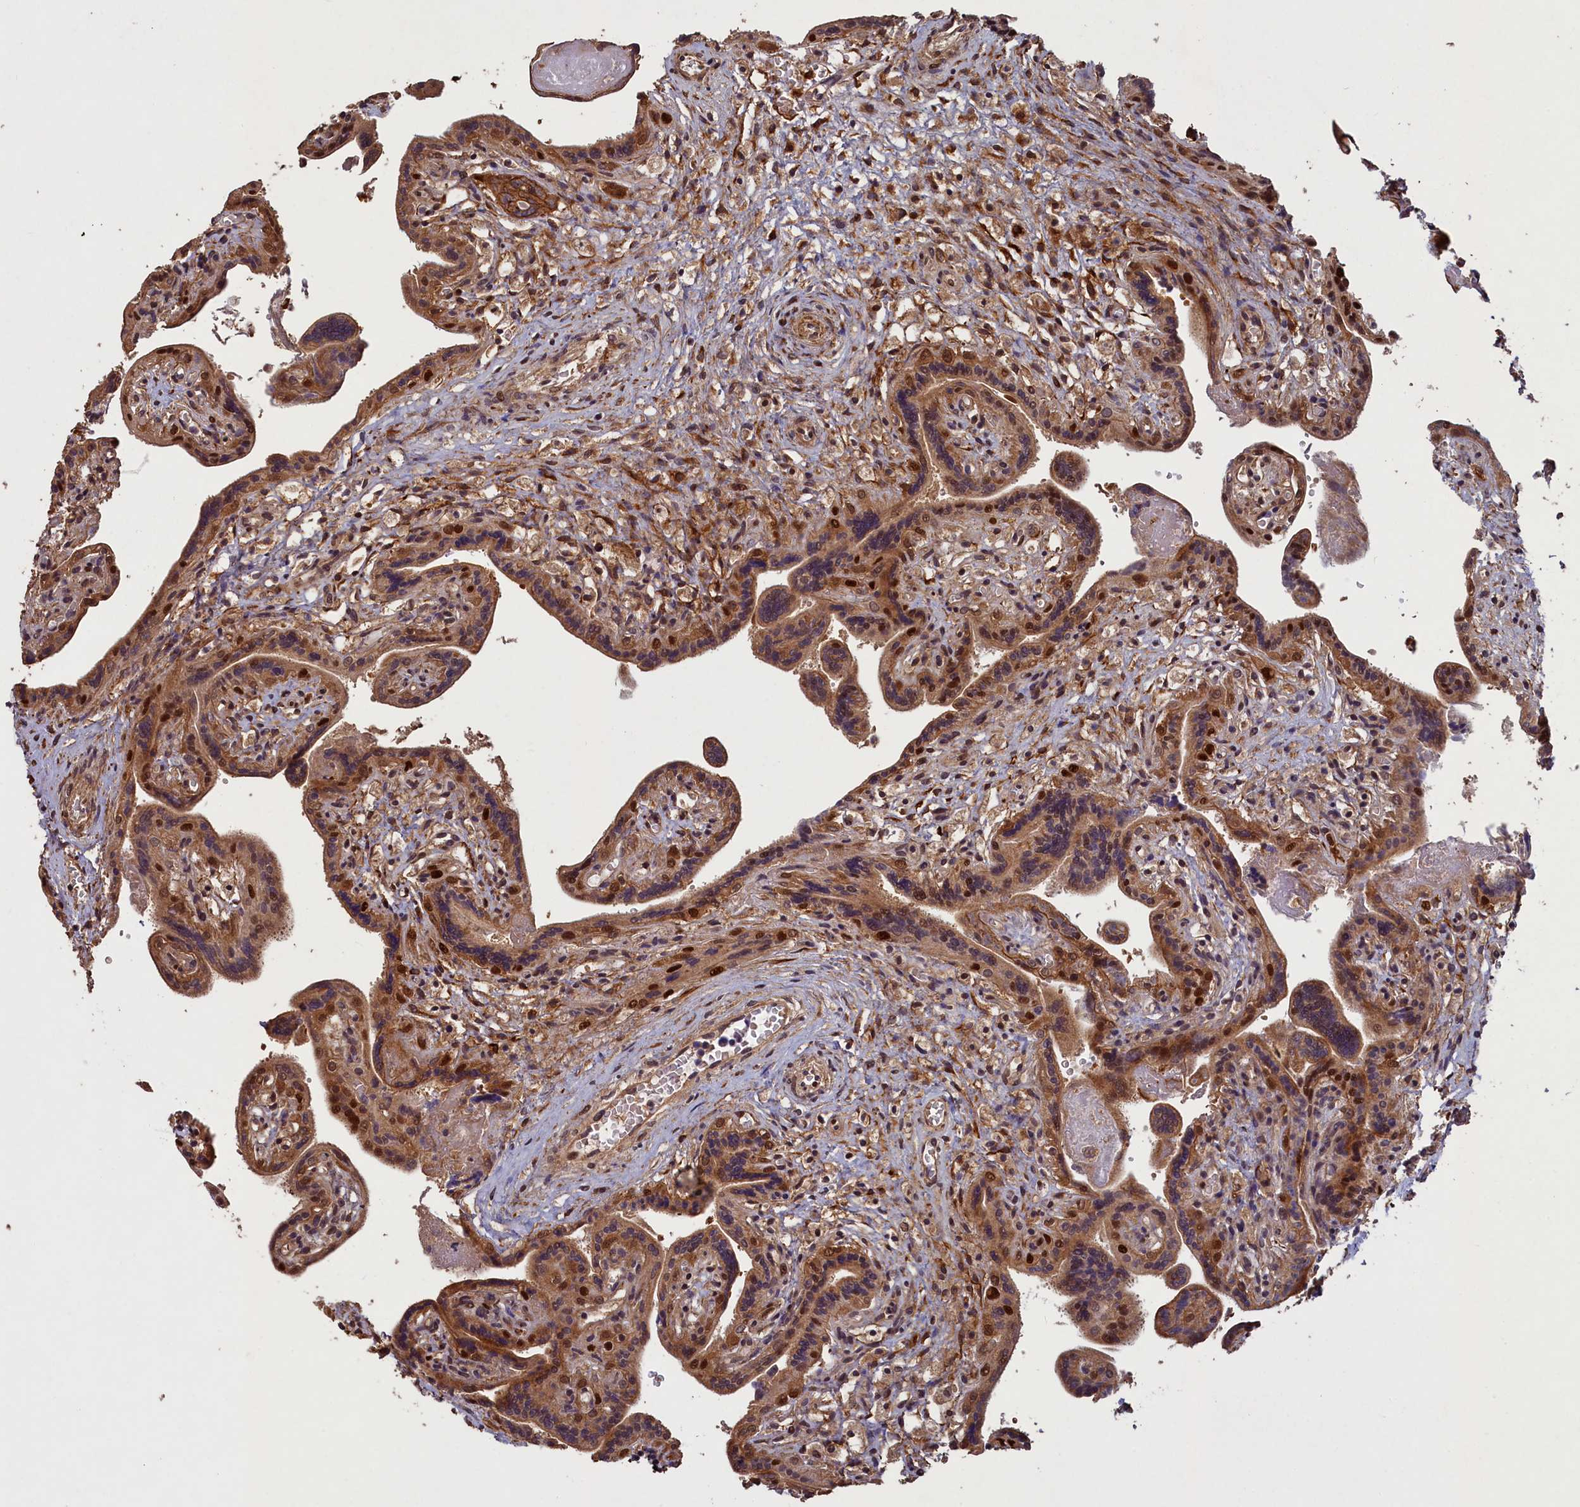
{"staining": {"intensity": "strong", "quantity": ">75%", "location": "cytoplasmic/membranous,nuclear"}, "tissue": "placenta", "cell_type": "Trophoblastic cells", "image_type": "normal", "snomed": [{"axis": "morphology", "description": "Normal tissue, NOS"}, {"axis": "topography", "description": "Placenta"}], "caption": "DAB immunohistochemical staining of benign human placenta exhibits strong cytoplasmic/membranous,nuclear protein positivity in approximately >75% of trophoblastic cells. The protein of interest is stained brown, and the nuclei are stained in blue (DAB (3,3'-diaminobenzidine) IHC with brightfield microscopy, high magnification).", "gene": "NAE1", "patient": {"sex": "female", "age": 37}}